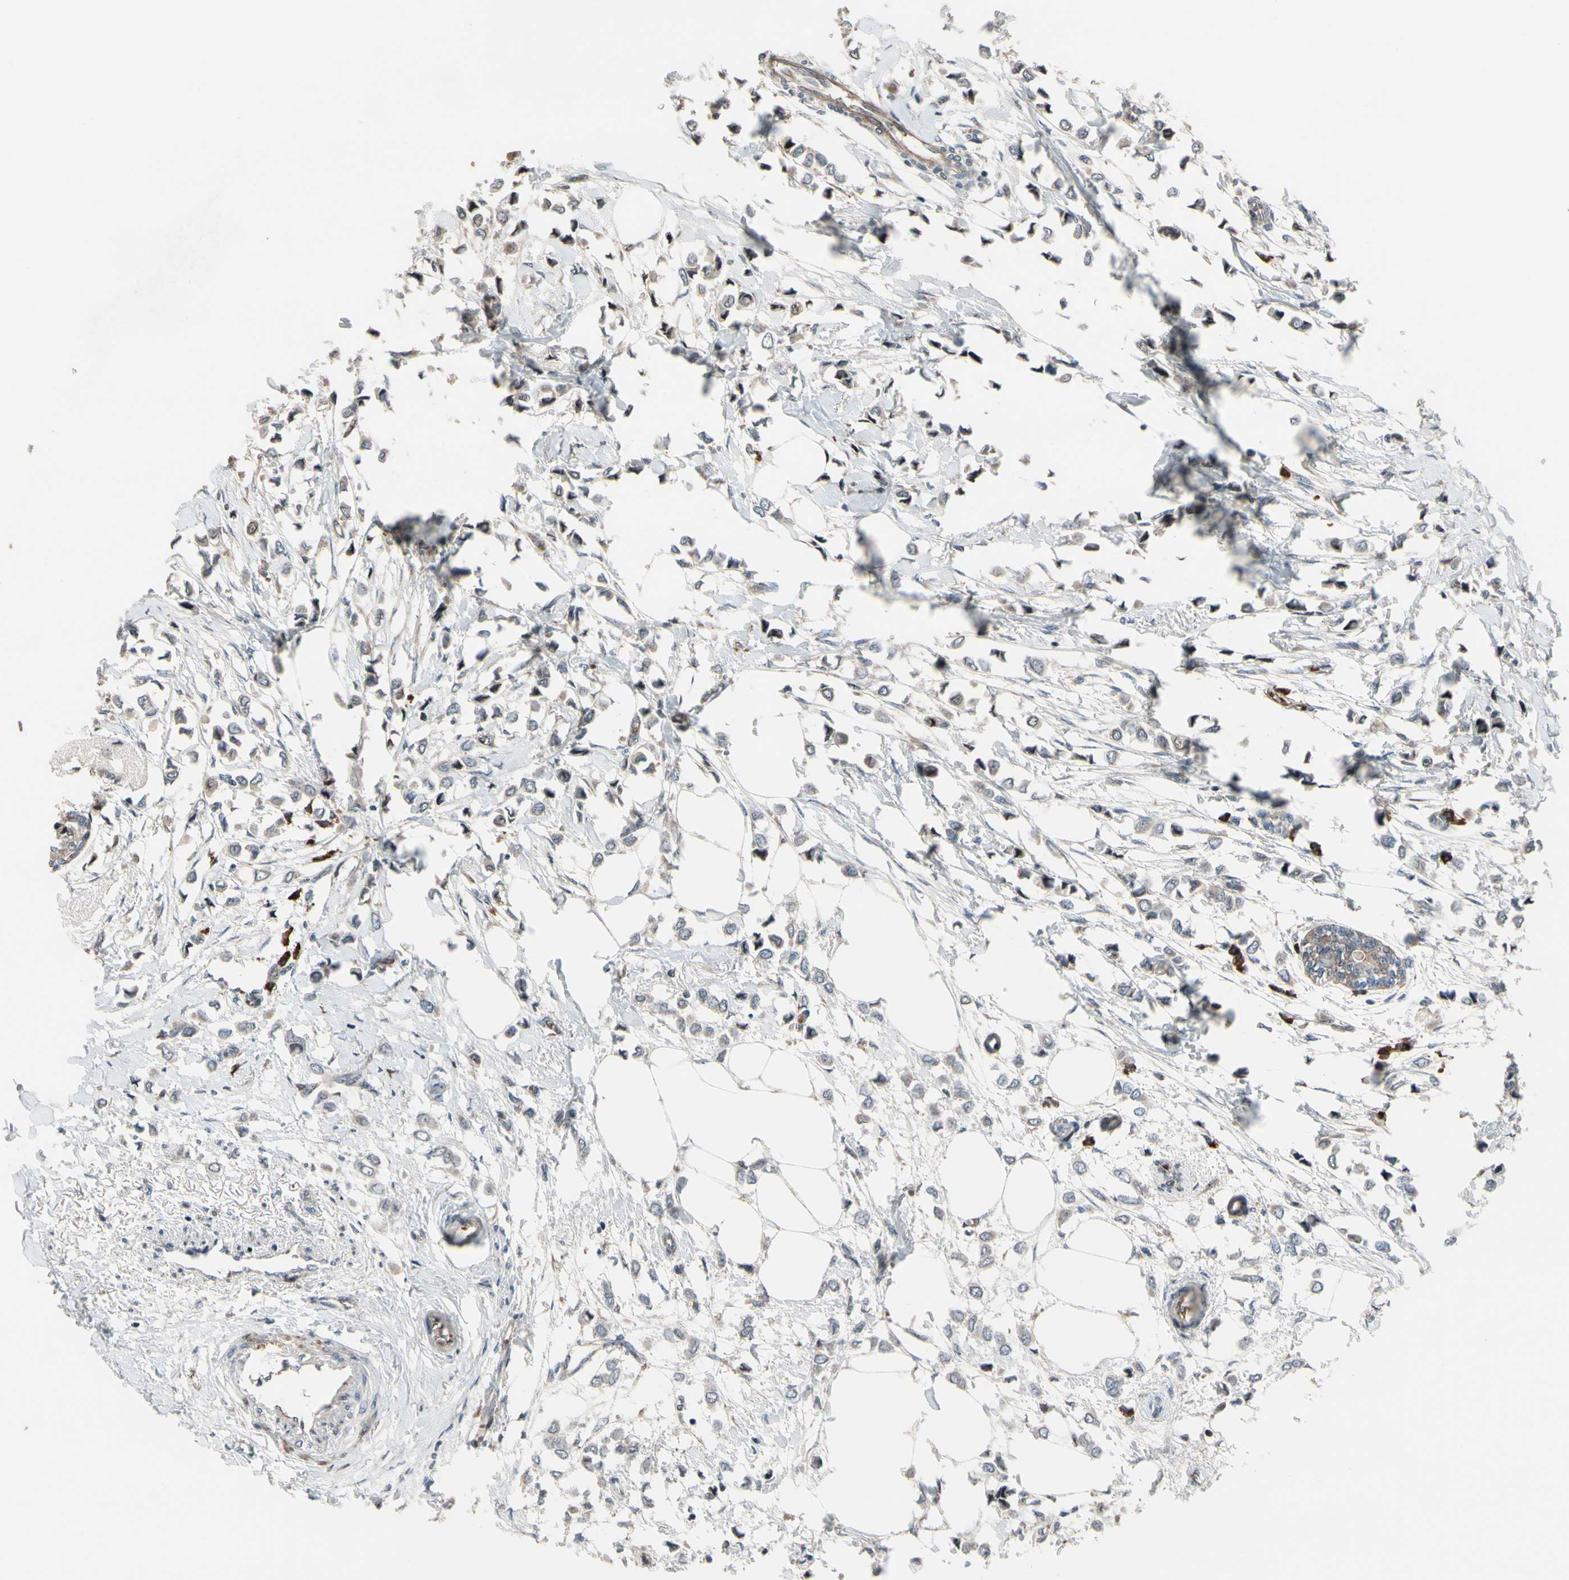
{"staining": {"intensity": "weak", "quantity": "<25%", "location": "cytoplasmic/membranous"}, "tissue": "breast cancer", "cell_type": "Tumor cells", "image_type": "cancer", "snomed": [{"axis": "morphology", "description": "Lobular carcinoma"}, {"axis": "topography", "description": "Breast"}], "caption": "Tumor cells are negative for brown protein staining in breast cancer.", "gene": "SNX29", "patient": {"sex": "female", "age": 51}}